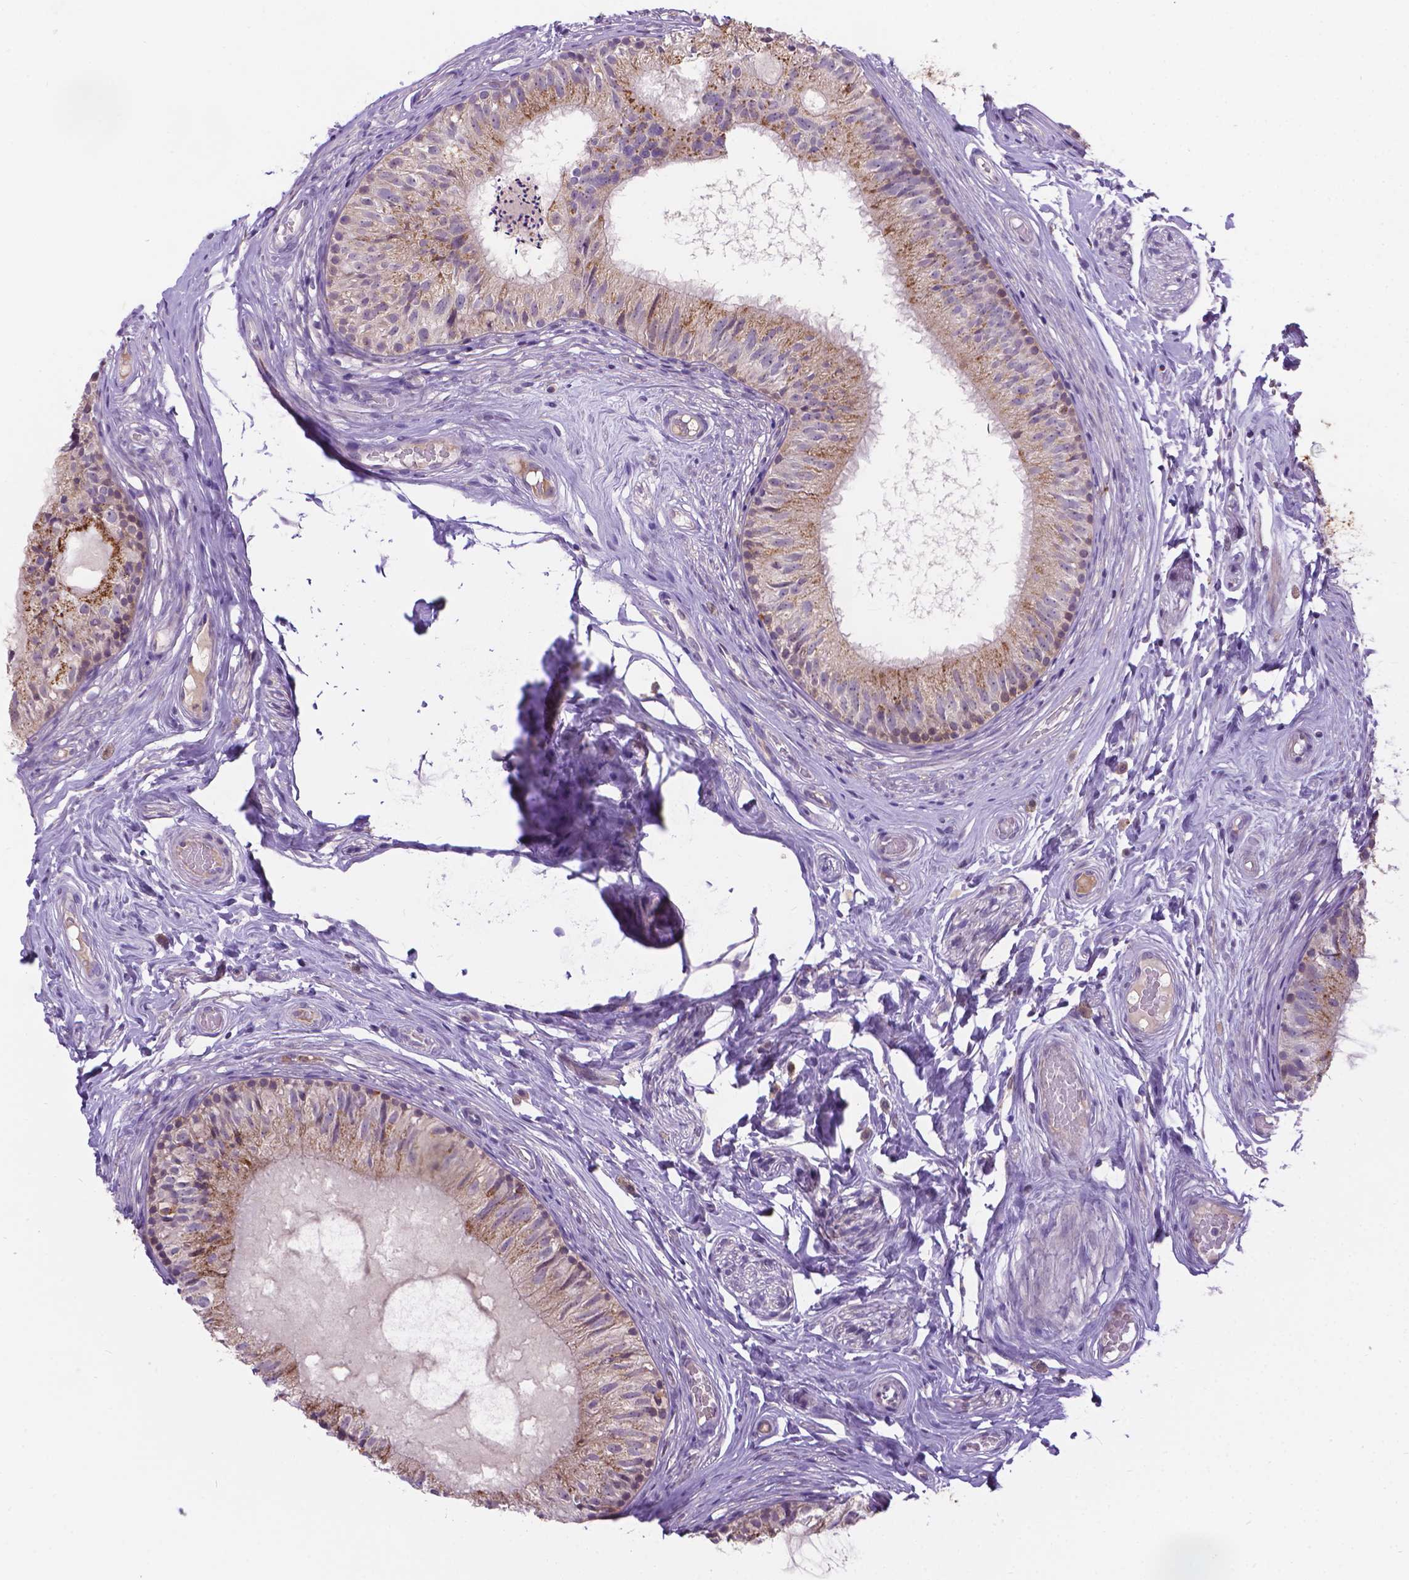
{"staining": {"intensity": "moderate", "quantity": "<25%", "location": "cytoplasmic/membranous"}, "tissue": "epididymis", "cell_type": "Glandular cells", "image_type": "normal", "snomed": [{"axis": "morphology", "description": "Normal tissue, NOS"}, {"axis": "topography", "description": "Epididymis"}], "caption": "Immunohistochemistry micrograph of normal epididymis: human epididymis stained using IHC exhibits low levels of moderate protein expression localized specifically in the cytoplasmic/membranous of glandular cells, appearing as a cytoplasmic/membranous brown color.", "gene": "TM4SF18", "patient": {"sex": "male", "age": 29}}